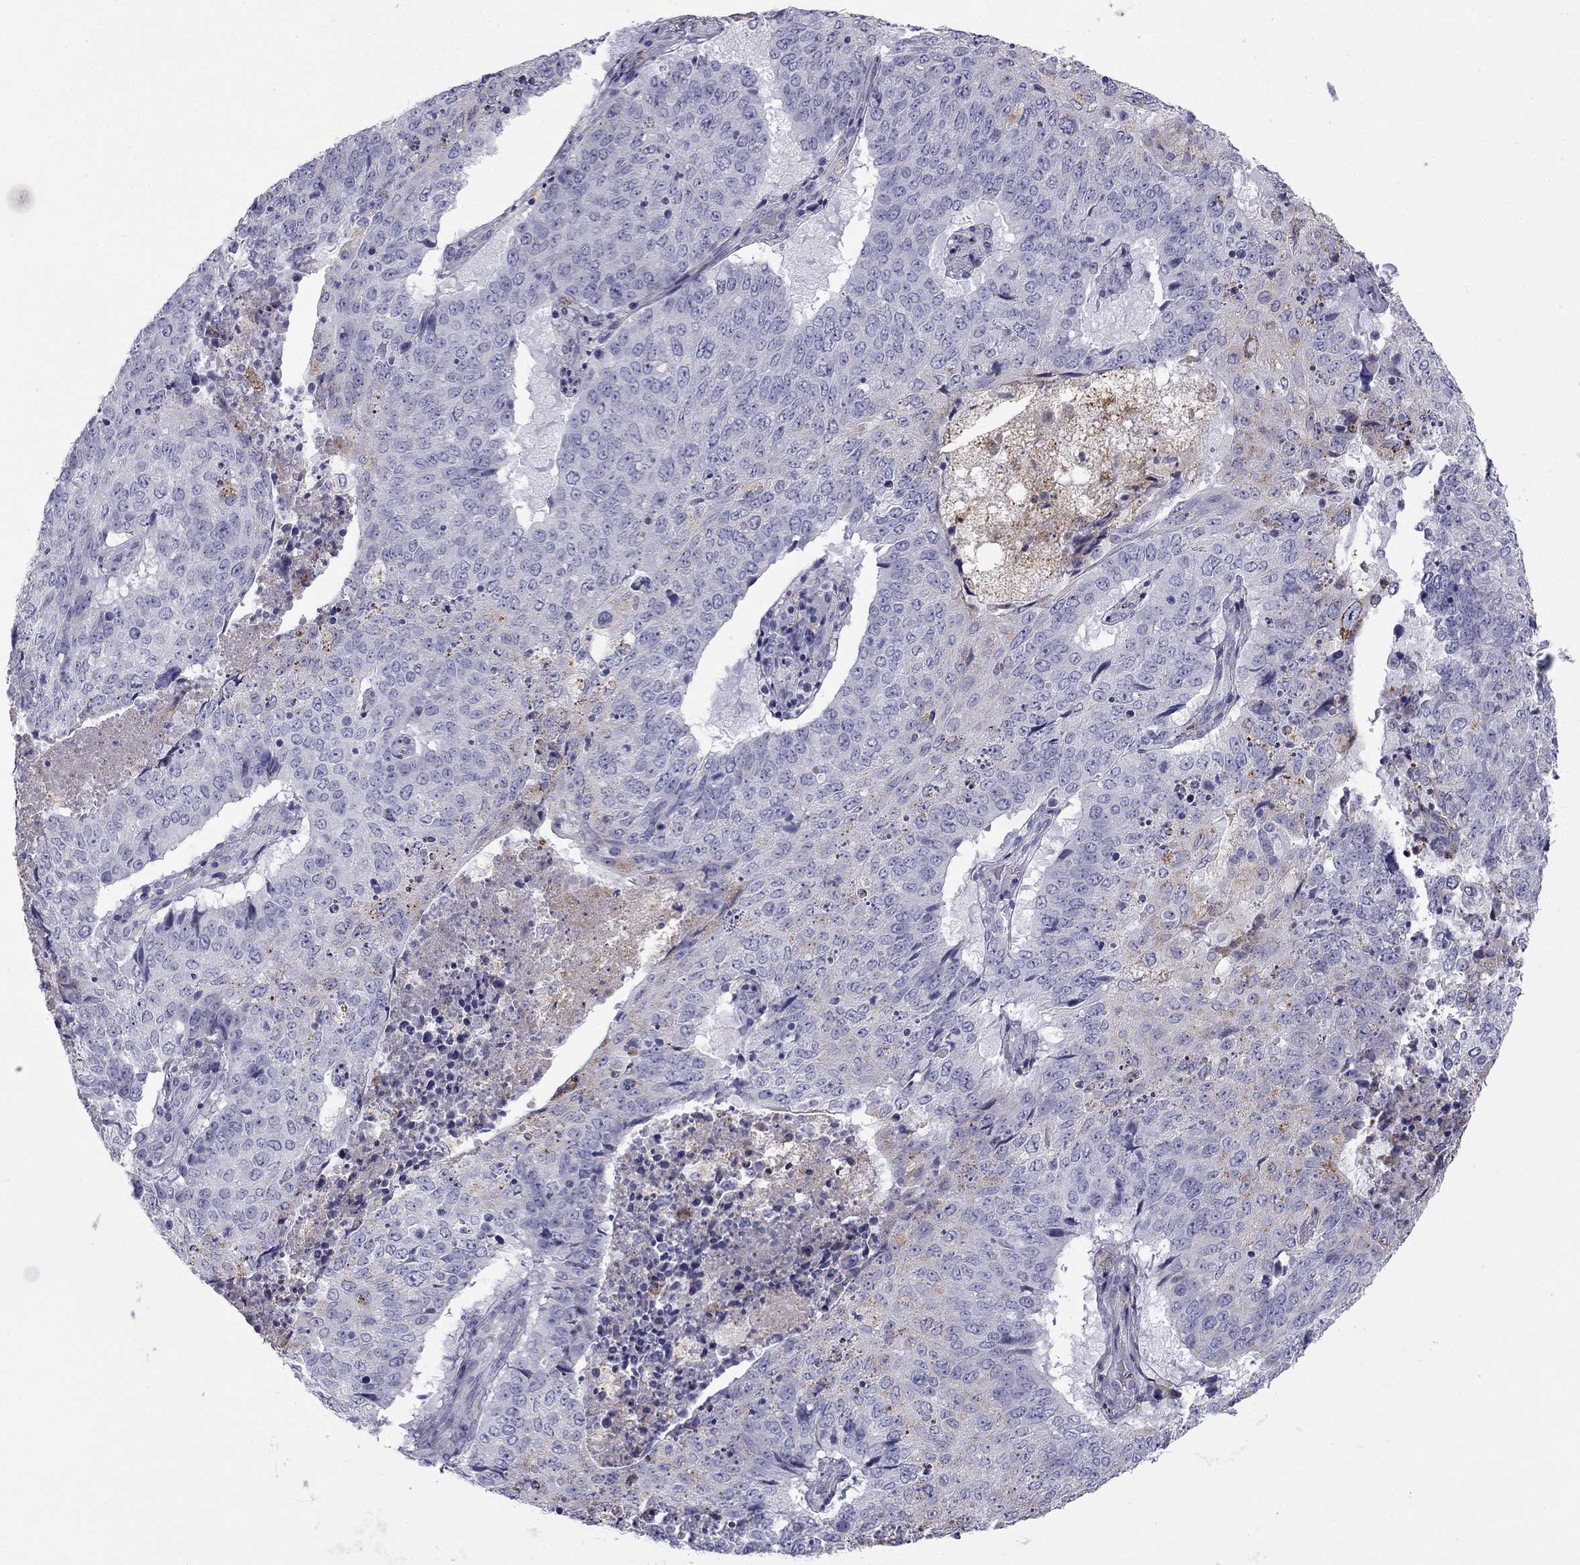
{"staining": {"intensity": "negative", "quantity": "none", "location": "none"}, "tissue": "lung cancer", "cell_type": "Tumor cells", "image_type": "cancer", "snomed": [{"axis": "morphology", "description": "Normal tissue, NOS"}, {"axis": "morphology", "description": "Squamous cell carcinoma, NOS"}, {"axis": "topography", "description": "Bronchus"}, {"axis": "topography", "description": "Lung"}], "caption": "This is an IHC histopathology image of human lung cancer (squamous cell carcinoma). There is no staining in tumor cells.", "gene": "CLPSL2", "patient": {"sex": "male", "age": 64}}